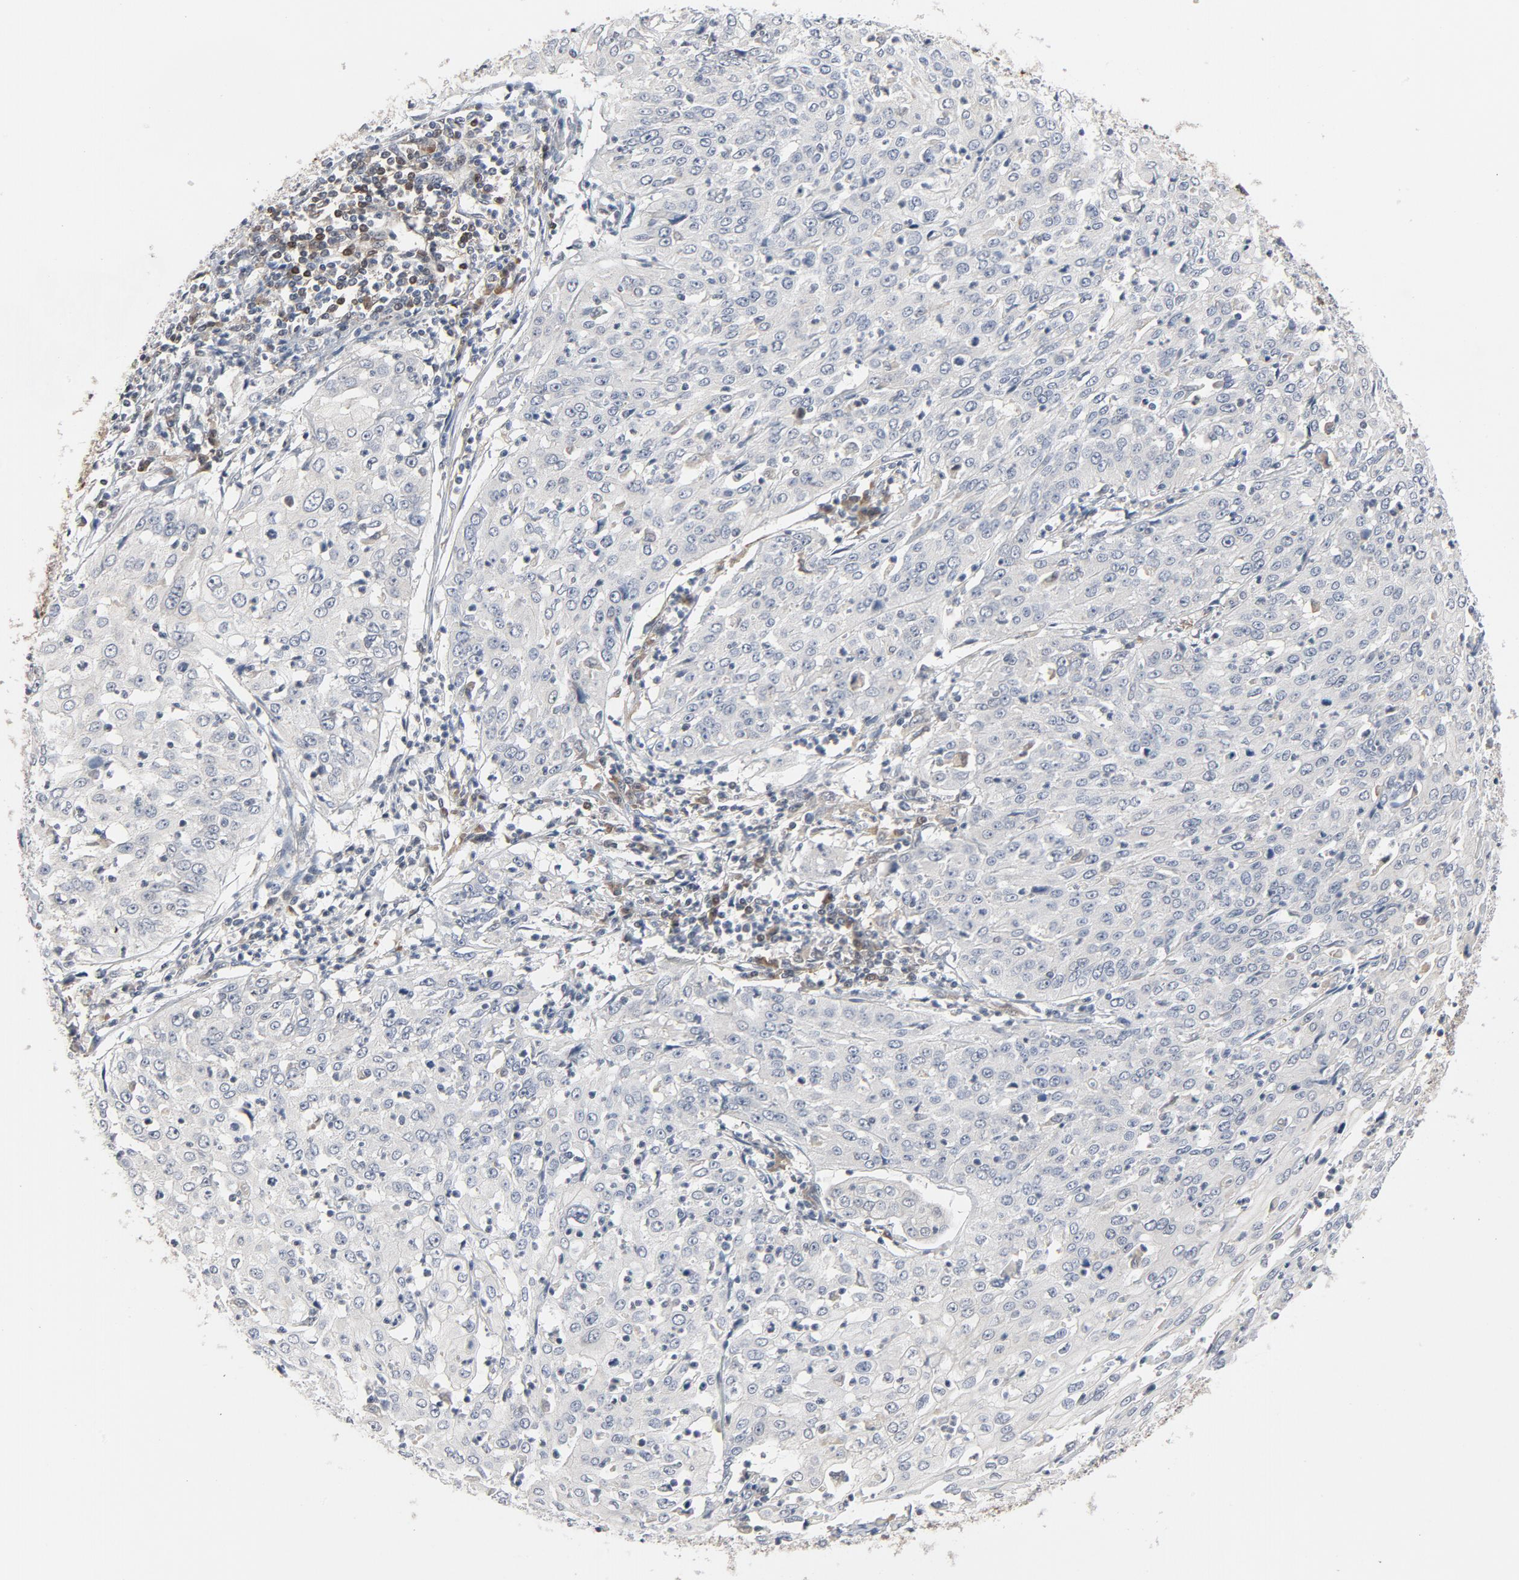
{"staining": {"intensity": "weak", "quantity": "<25%", "location": "cytoplasmic/membranous"}, "tissue": "cervical cancer", "cell_type": "Tumor cells", "image_type": "cancer", "snomed": [{"axis": "morphology", "description": "Squamous cell carcinoma, NOS"}, {"axis": "topography", "description": "Cervix"}], "caption": "DAB (3,3'-diaminobenzidine) immunohistochemical staining of squamous cell carcinoma (cervical) shows no significant staining in tumor cells. The staining was performed using DAB to visualize the protein expression in brown, while the nuclei were stained in blue with hematoxylin (Magnification: 20x).", "gene": "TRADD", "patient": {"sex": "female", "age": 39}}